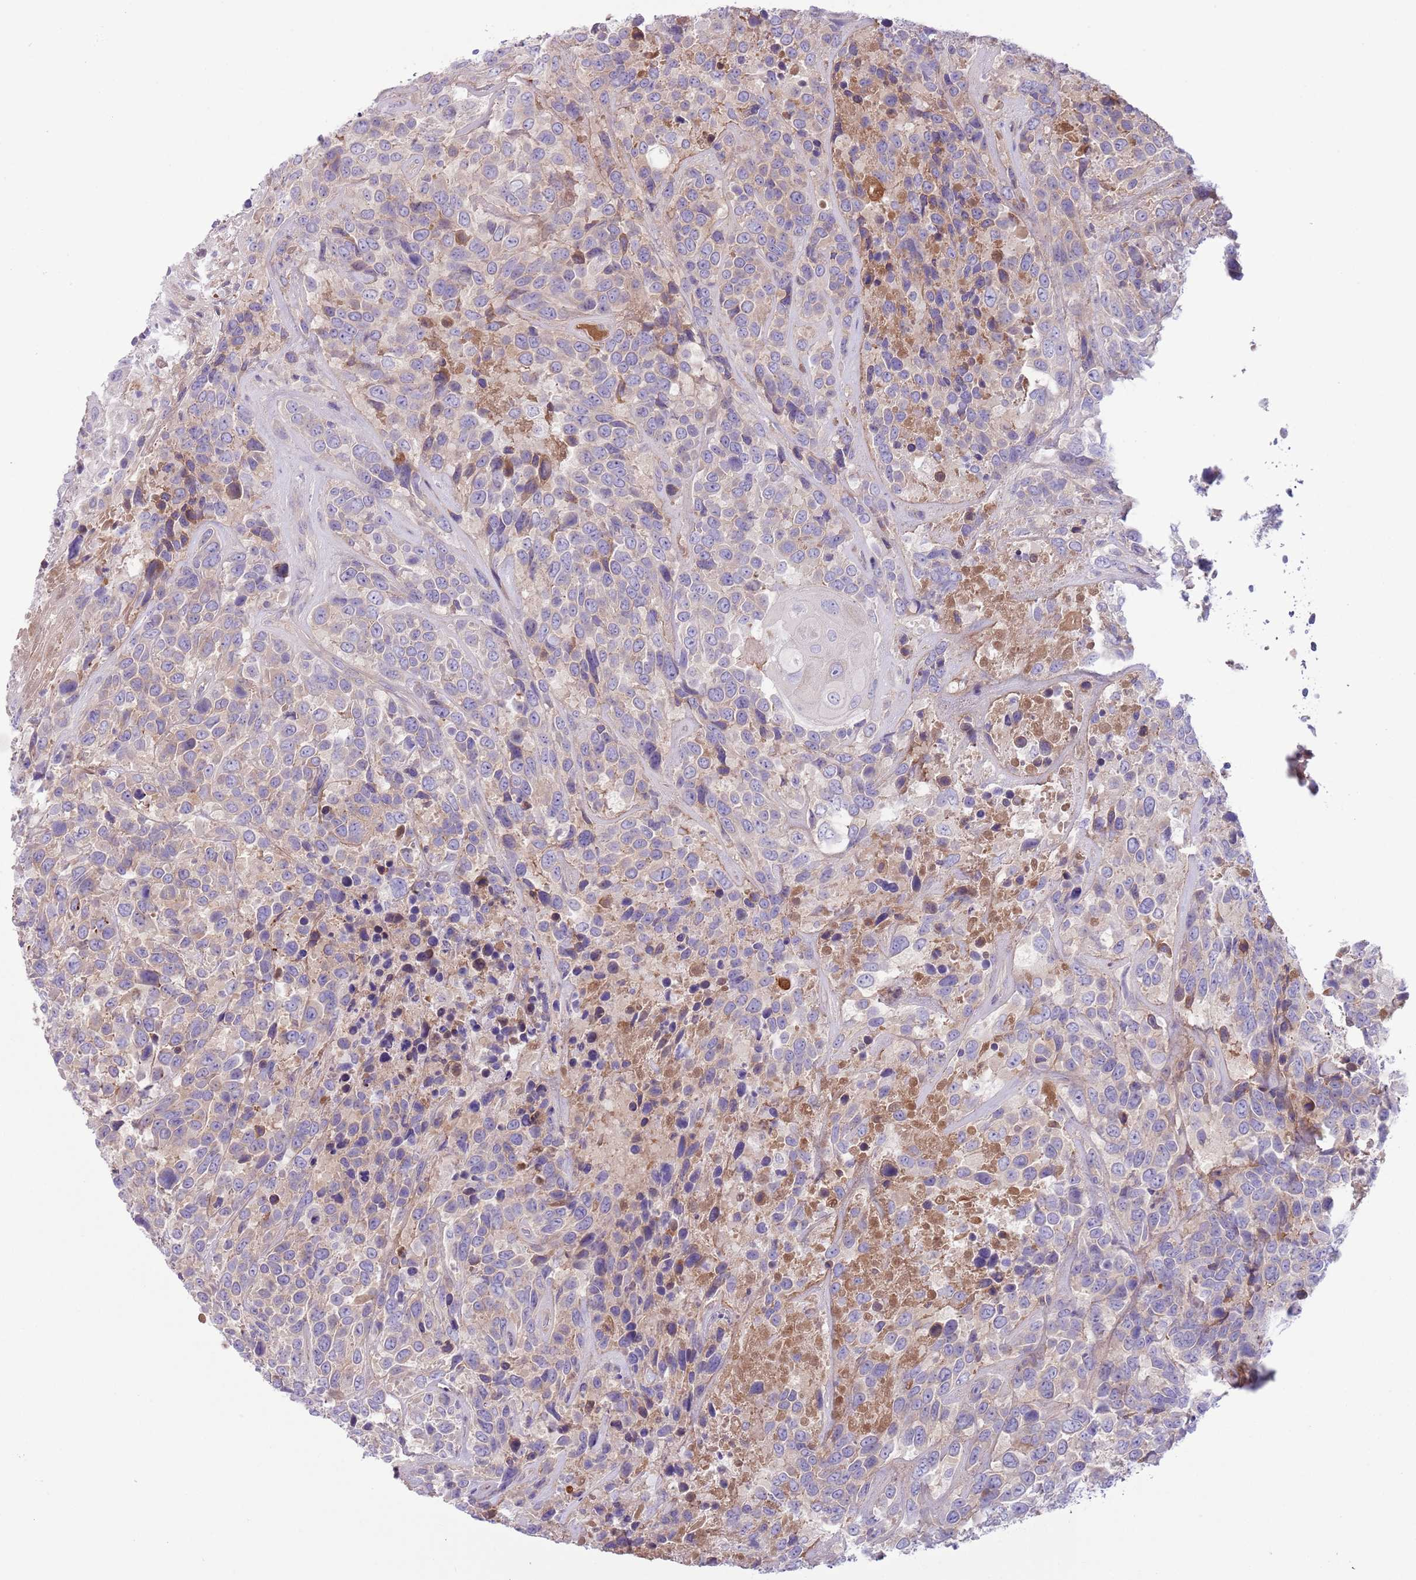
{"staining": {"intensity": "weak", "quantity": "25%-75%", "location": "cytoplasmic/membranous"}, "tissue": "urothelial cancer", "cell_type": "Tumor cells", "image_type": "cancer", "snomed": [{"axis": "morphology", "description": "Urothelial carcinoma, High grade"}, {"axis": "topography", "description": "Urinary bladder"}], "caption": "Human high-grade urothelial carcinoma stained with a brown dye displays weak cytoplasmic/membranous positive staining in approximately 25%-75% of tumor cells.", "gene": "CFH", "patient": {"sex": "female", "age": 70}}